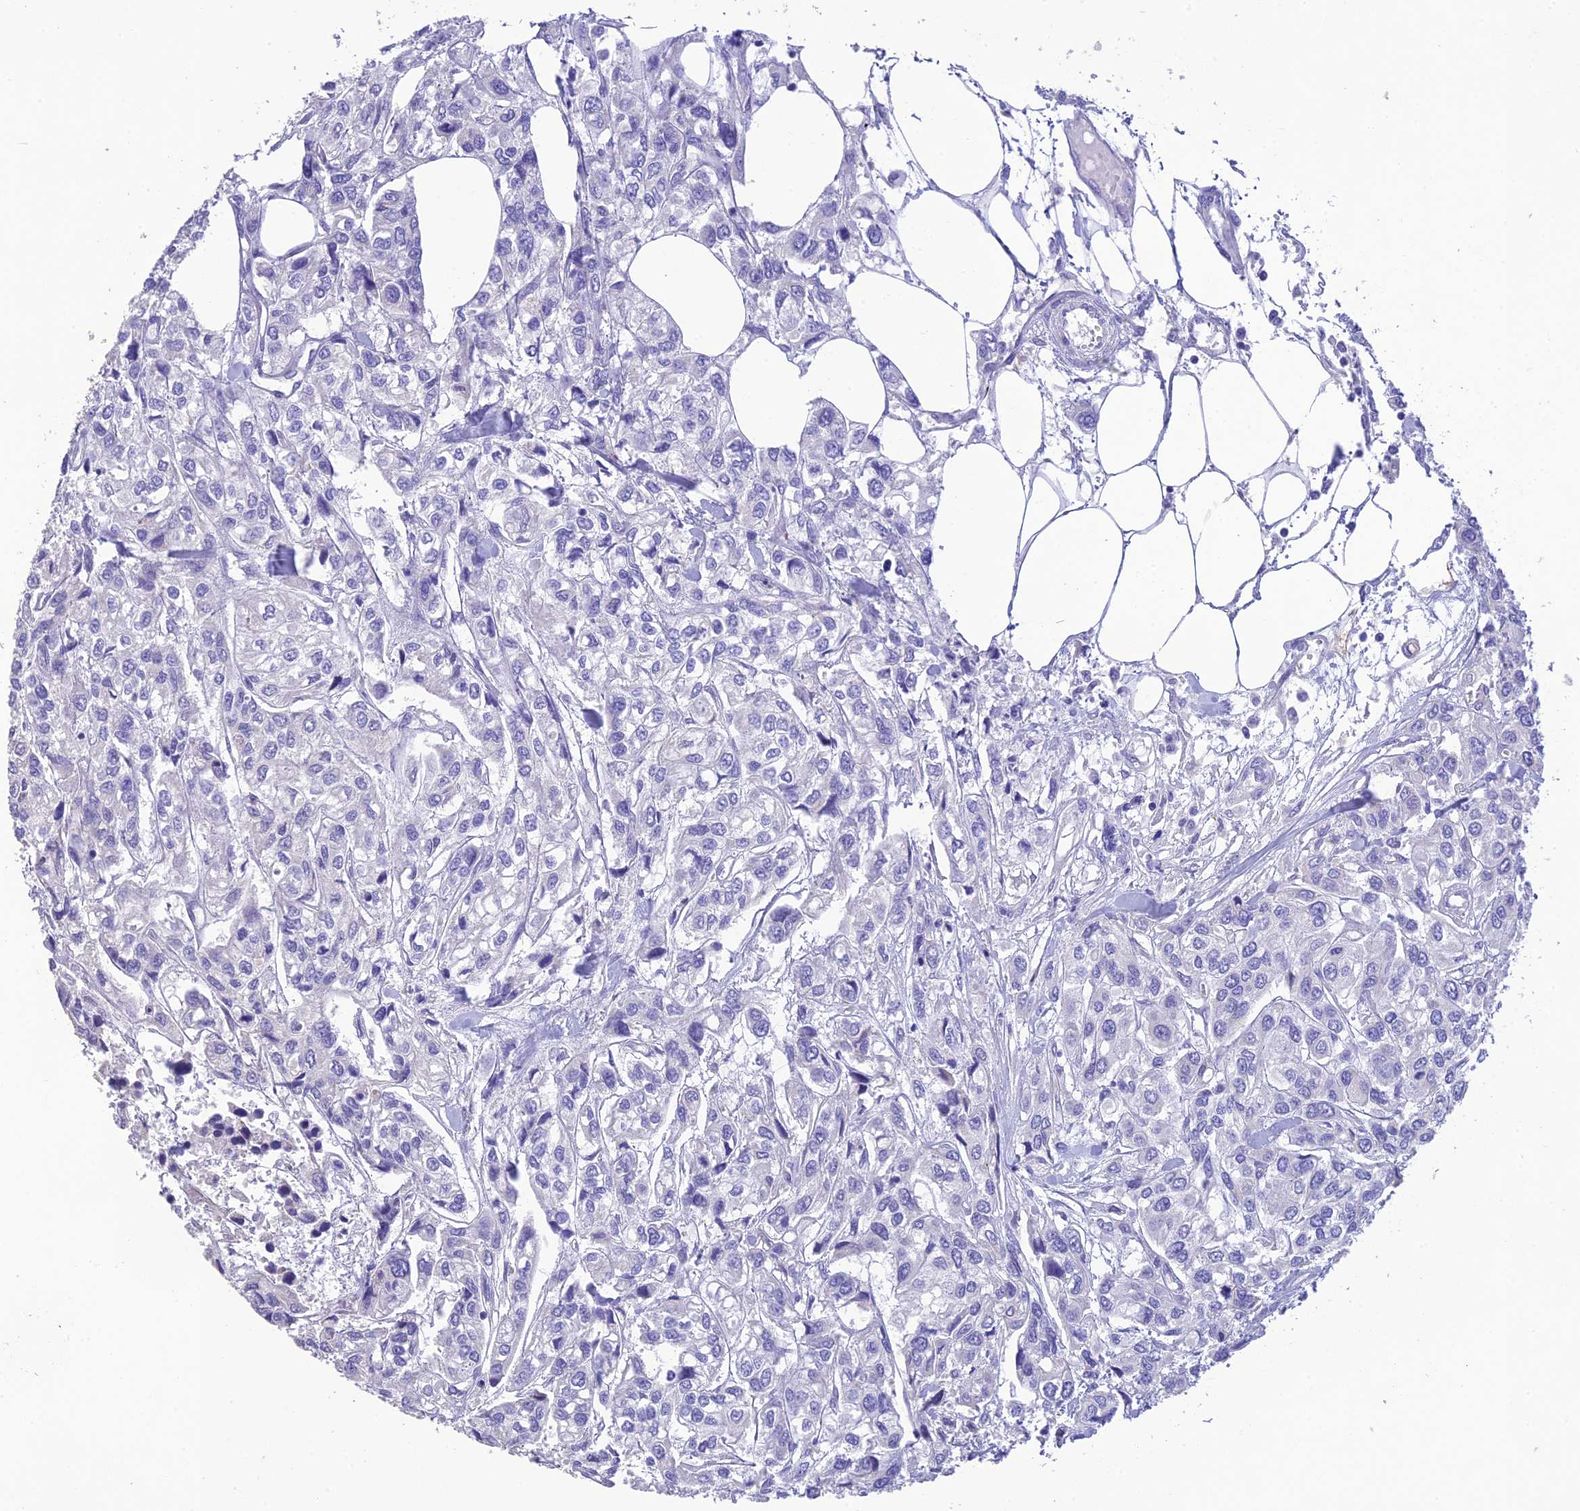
{"staining": {"intensity": "negative", "quantity": "none", "location": "none"}, "tissue": "urothelial cancer", "cell_type": "Tumor cells", "image_type": "cancer", "snomed": [{"axis": "morphology", "description": "Urothelial carcinoma, High grade"}, {"axis": "topography", "description": "Urinary bladder"}], "caption": "Tumor cells show no significant expression in urothelial cancer.", "gene": "HSD17B2", "patient": {"sex": "male", "age": 67}}